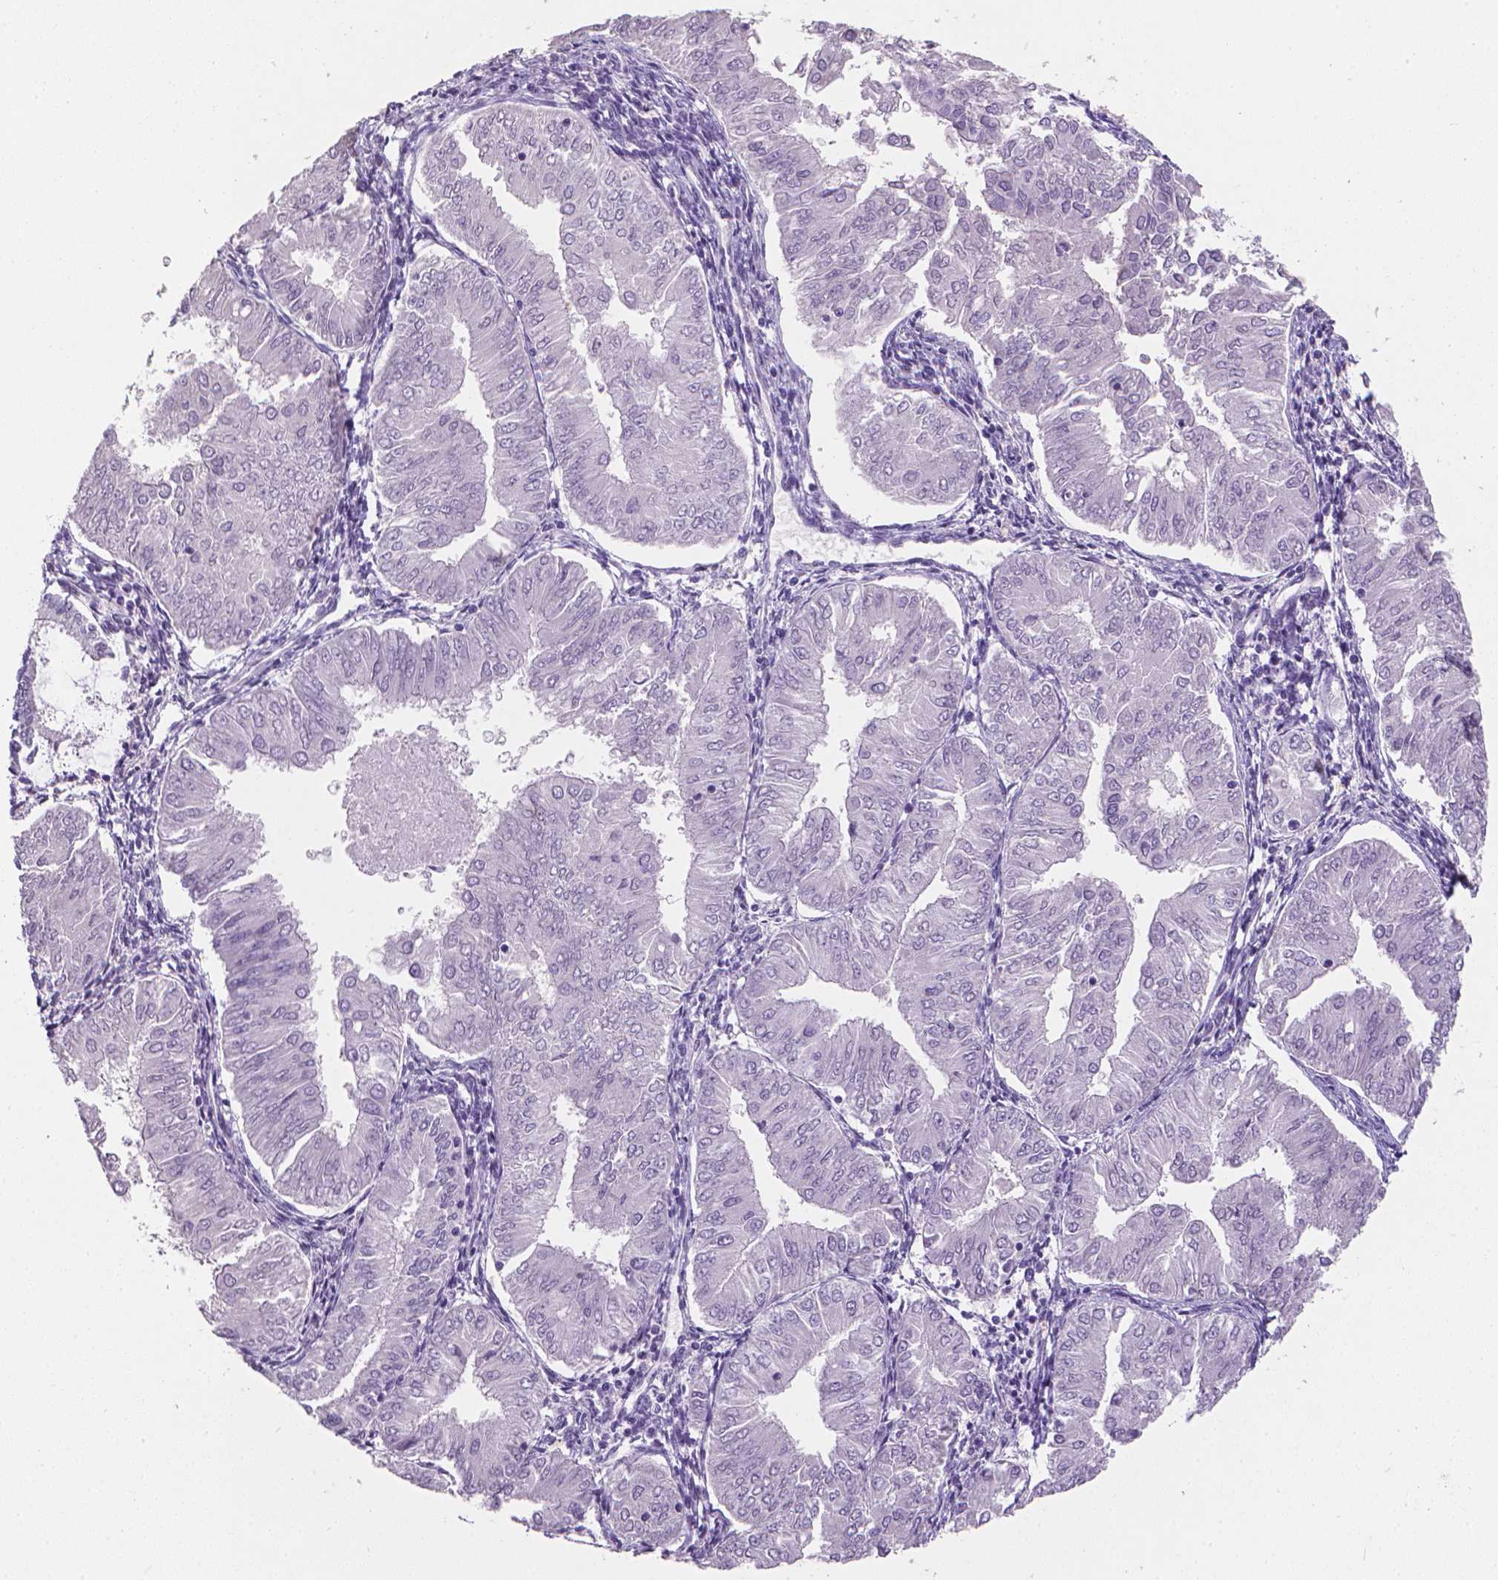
{"staining": {"intensity": "negative", "quantity": "none", "location": "none"}, "tissue": "endometrial cancer", "cell_type": "Tumor cells", "image_type": "cancer", "snomed": [{"axis": "morphology", "description": "Adenocarcinoma, NOS"}, {"axis": "topography", "description": "Endometrium"}], "caption": "Immunohistochemical staining of human adenocarcinoma (endometrial) demonstrates no significant expression in tumor cells.", "gene": "XPNPEP2", "patient": {"sex": "female", "age": 53}}